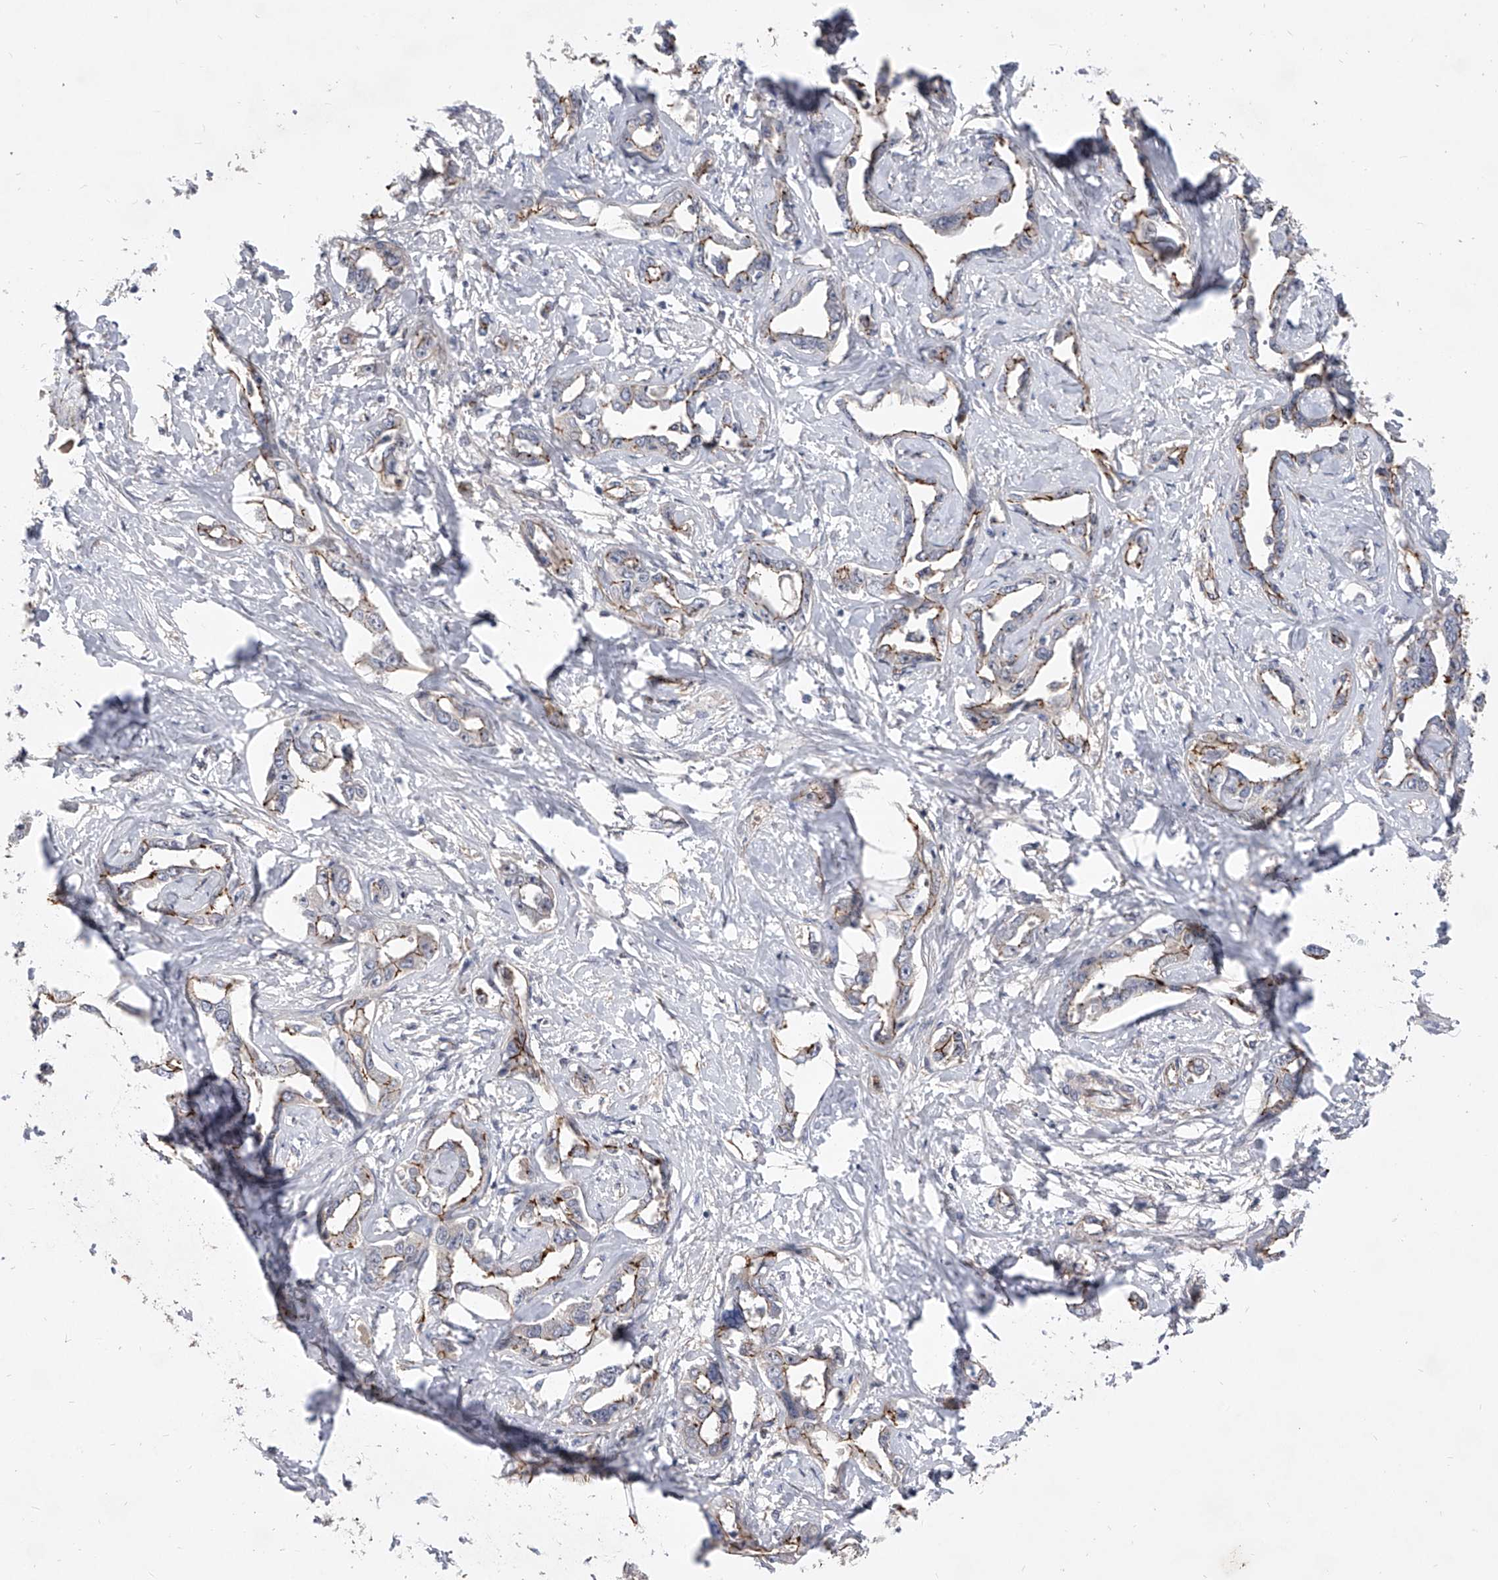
{"staining": {"intensity": "weak", "quantity": "<25%", "location": "cytoplasmic/membranous"}, "tissue": "liver cancer", "cell_type": "Tumor cells", "image_type": "cancer", "snomed": [{"axis": "morphology", "description": "Cholangiocarcinoma"}, {"axis": "topography", "description": "Liver"}], "caption": "An image of human liver cancer (cholangiocarcinoma) is negative for staining in tumor cells. (DAB IHC visualized using brightfield microscopy, high magnification).", "gene": "MINDY4", "patient": {"sex": "male", "age": 59}}